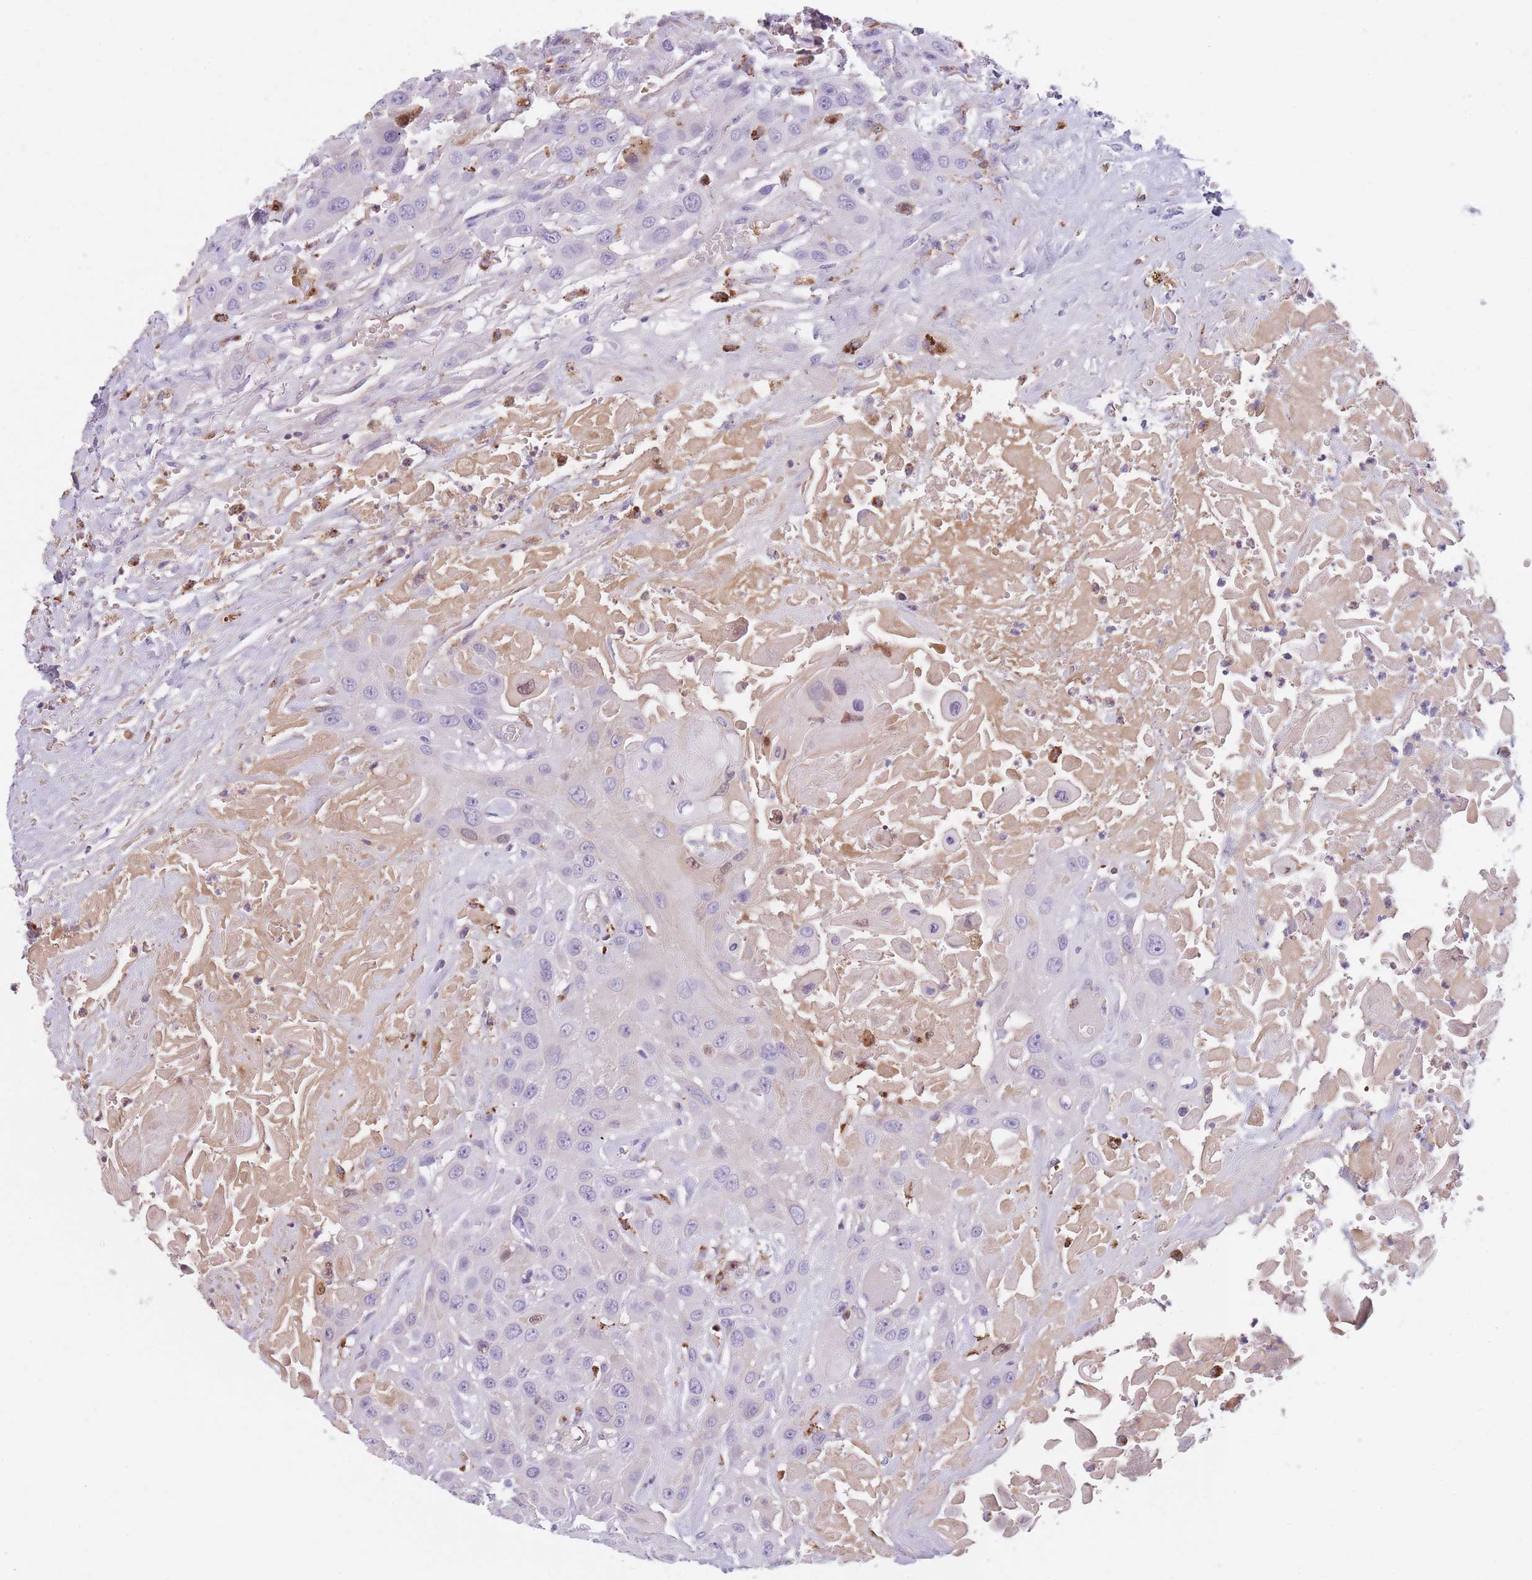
{"staining": {"intensity": "negative", "quantity": "none", "location": "none"}, "tissue": "head and neck cancer", "cell_type": "Tumor cells", "image_type": "cancer", "snomed": [{"axis": "morphology", "description": "Squamous cell carcinoma, NOS"}, {"axis": "topography", "description": "Head-Neck"}], "caption": "Immunohistochemistry photomicrograph of neoplastic tissue: head and neck cancer stained with DAB (3,3'-diaminobenzidine) displays no significant protein expression in tumor cells. (Brightfield microscopy of DAB IHC at high magnification).", "gene": "GNAT1", "patient": {"sex": "male", "age": 81}}